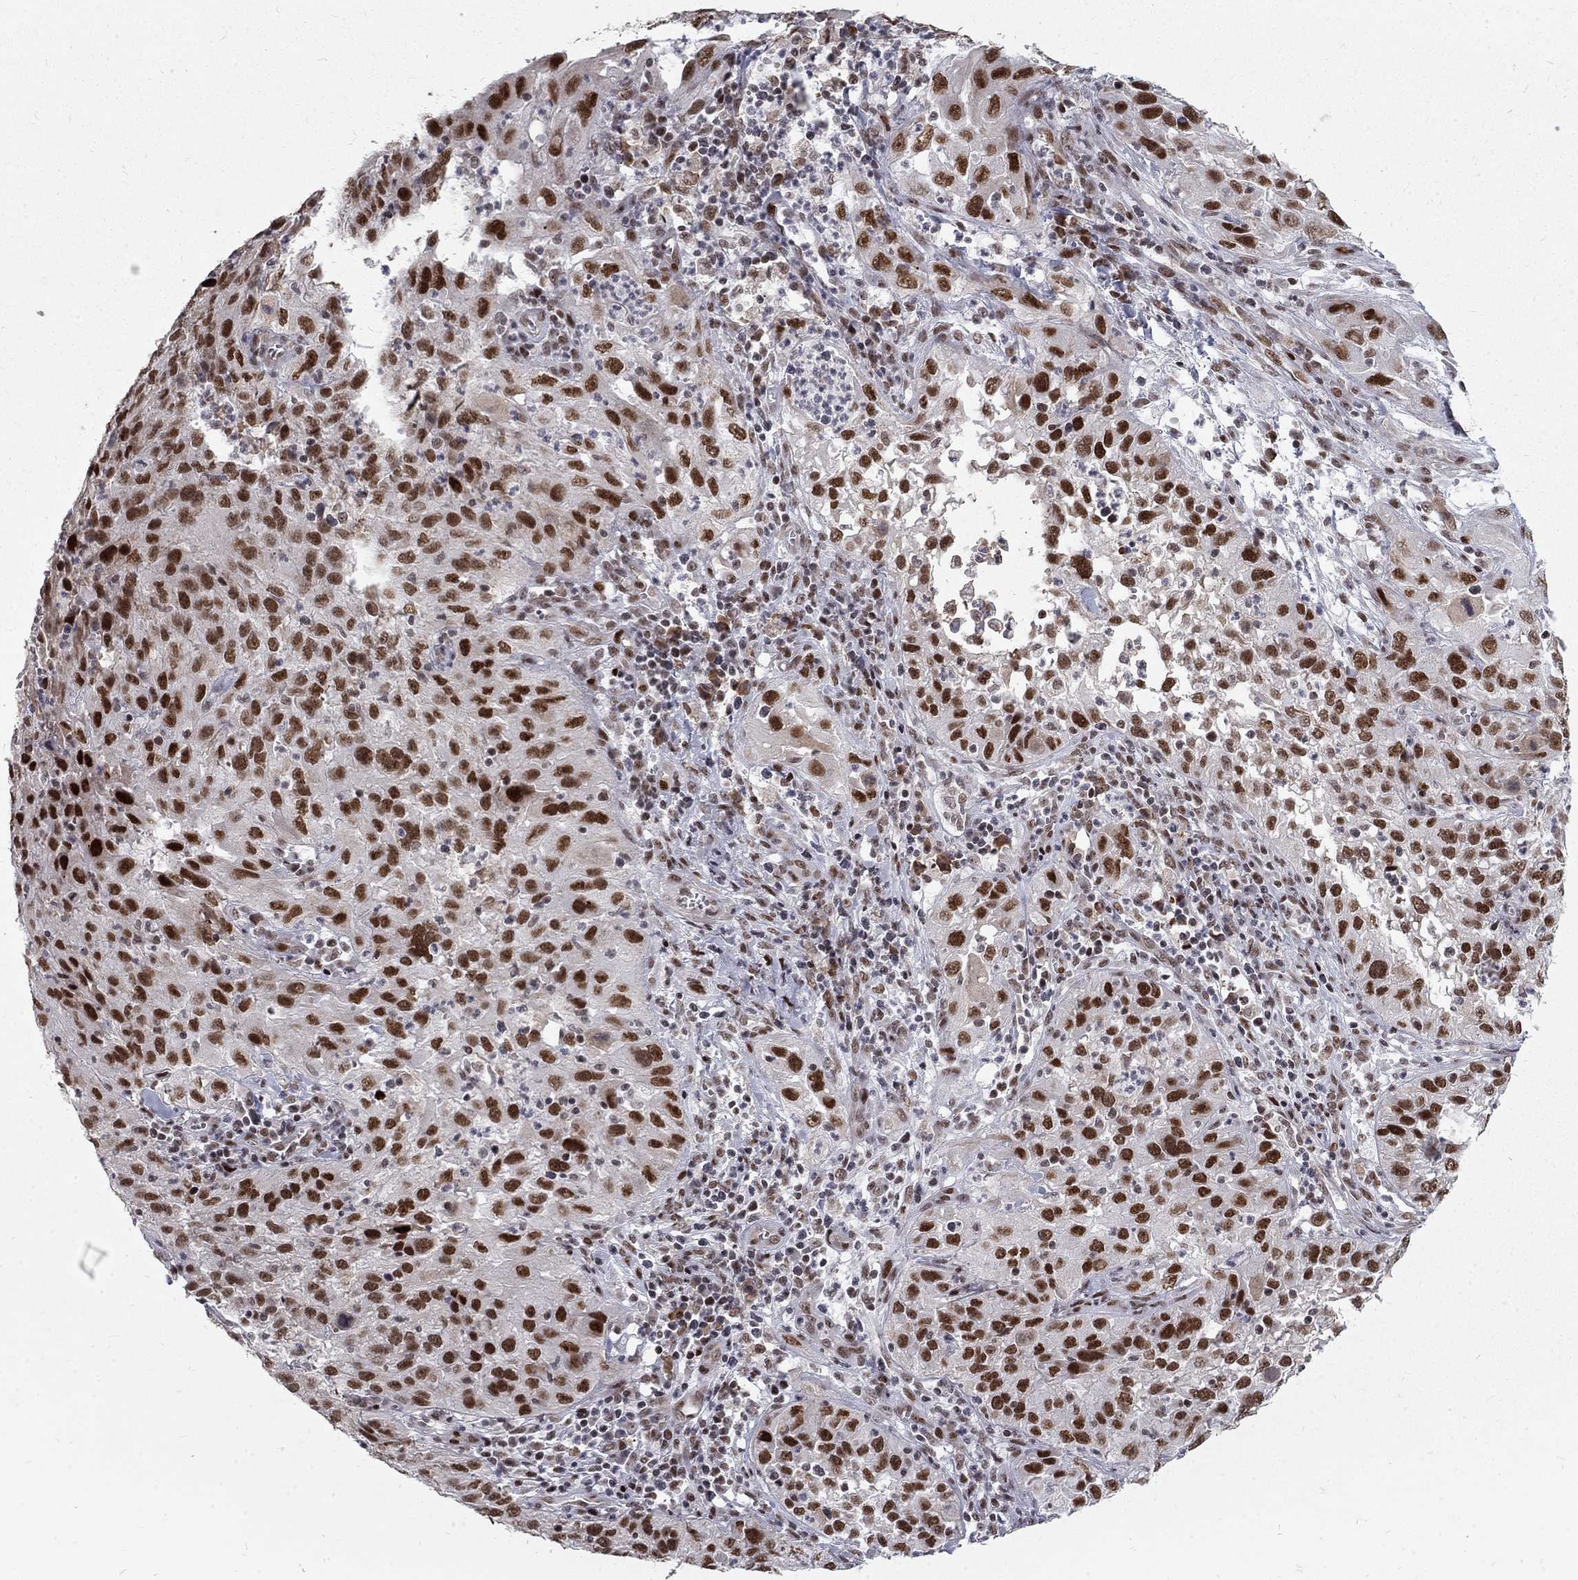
{"staining": {"intensity": "strong", "quantity": ">75%", "location": "nuclear"}, "tissue": "cervical cancer", "cell_type": "Tumor cells", "image_type": "cancer", "snomed": [{"axis": "morphology", "description": "Squamous cell carcinoma, NOS"}, {"axis": "topography", "description": "Cervix"}], "caption": "Protein expression analysis of squamous cell carcinoma (cervical) reveals strong nuclear positivity in about >75% of tumor cells. (brown staining indicates protein expression, while blue staining denotes nuclei).", "gene": "TCEAL1", "patient": {"sex": "female", "age": 32}}